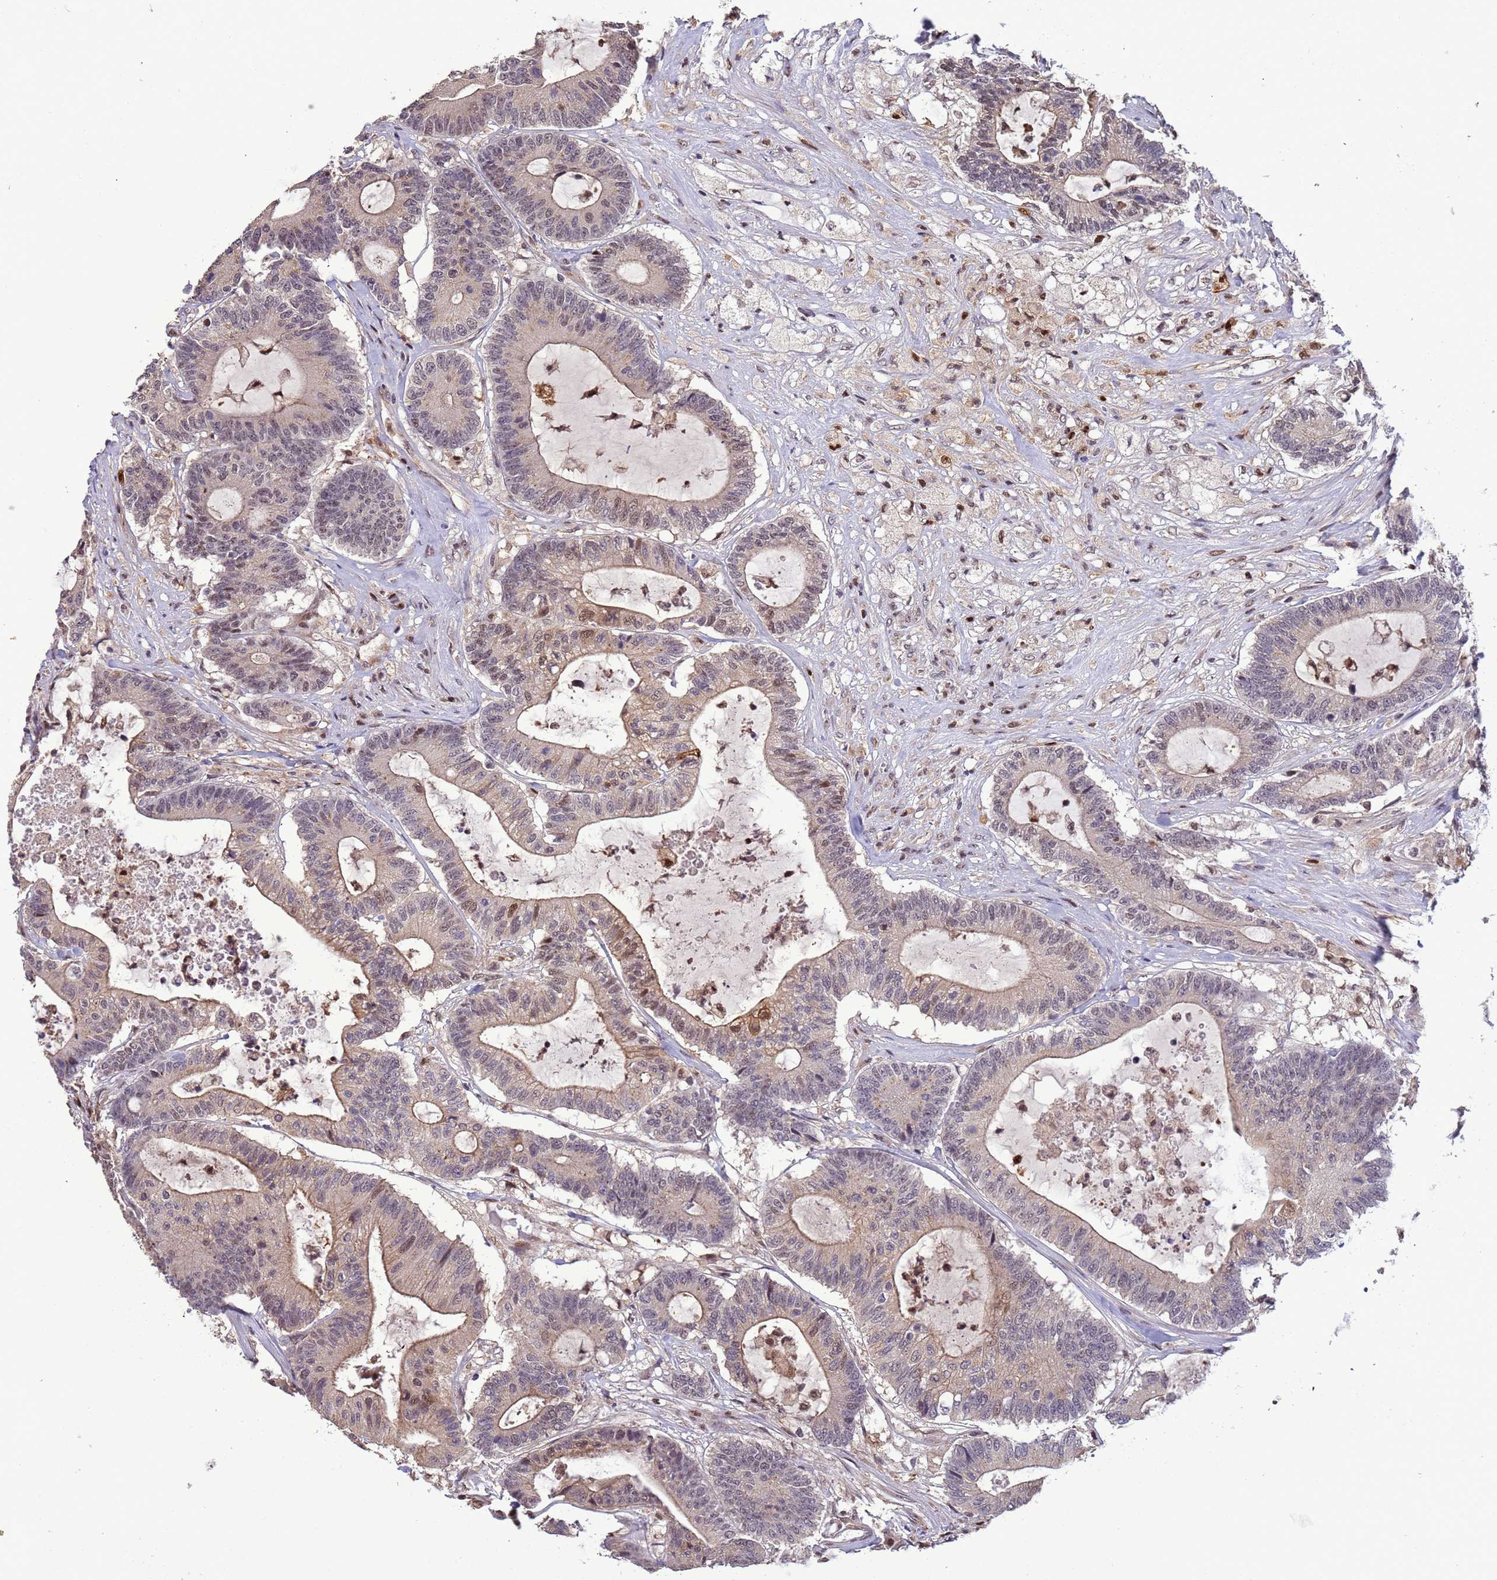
{"staining": {"intensity": "moderate", "quantity": "<25%", "location": "cytoplasmic/membranous,nuclear"}, "tissue": "colorectal cancer", "cell_type": "Tumor cells", "image_type": "cancer", "snomed": [{"axis": "morphology", "description": "Adenocarcinoma, NOS"}, {"axis": "topography", "description": "Colon"}], "caption": "Adenocarcinoma (colorectal) was stained to show a protein in brown. There is low levels of moderate cytoplasmic/membranous and nuclear staining in approximately <25% of tumor cells.", "gene": "ZBTB5", "patient": {"sex": "female", "age": 84}}